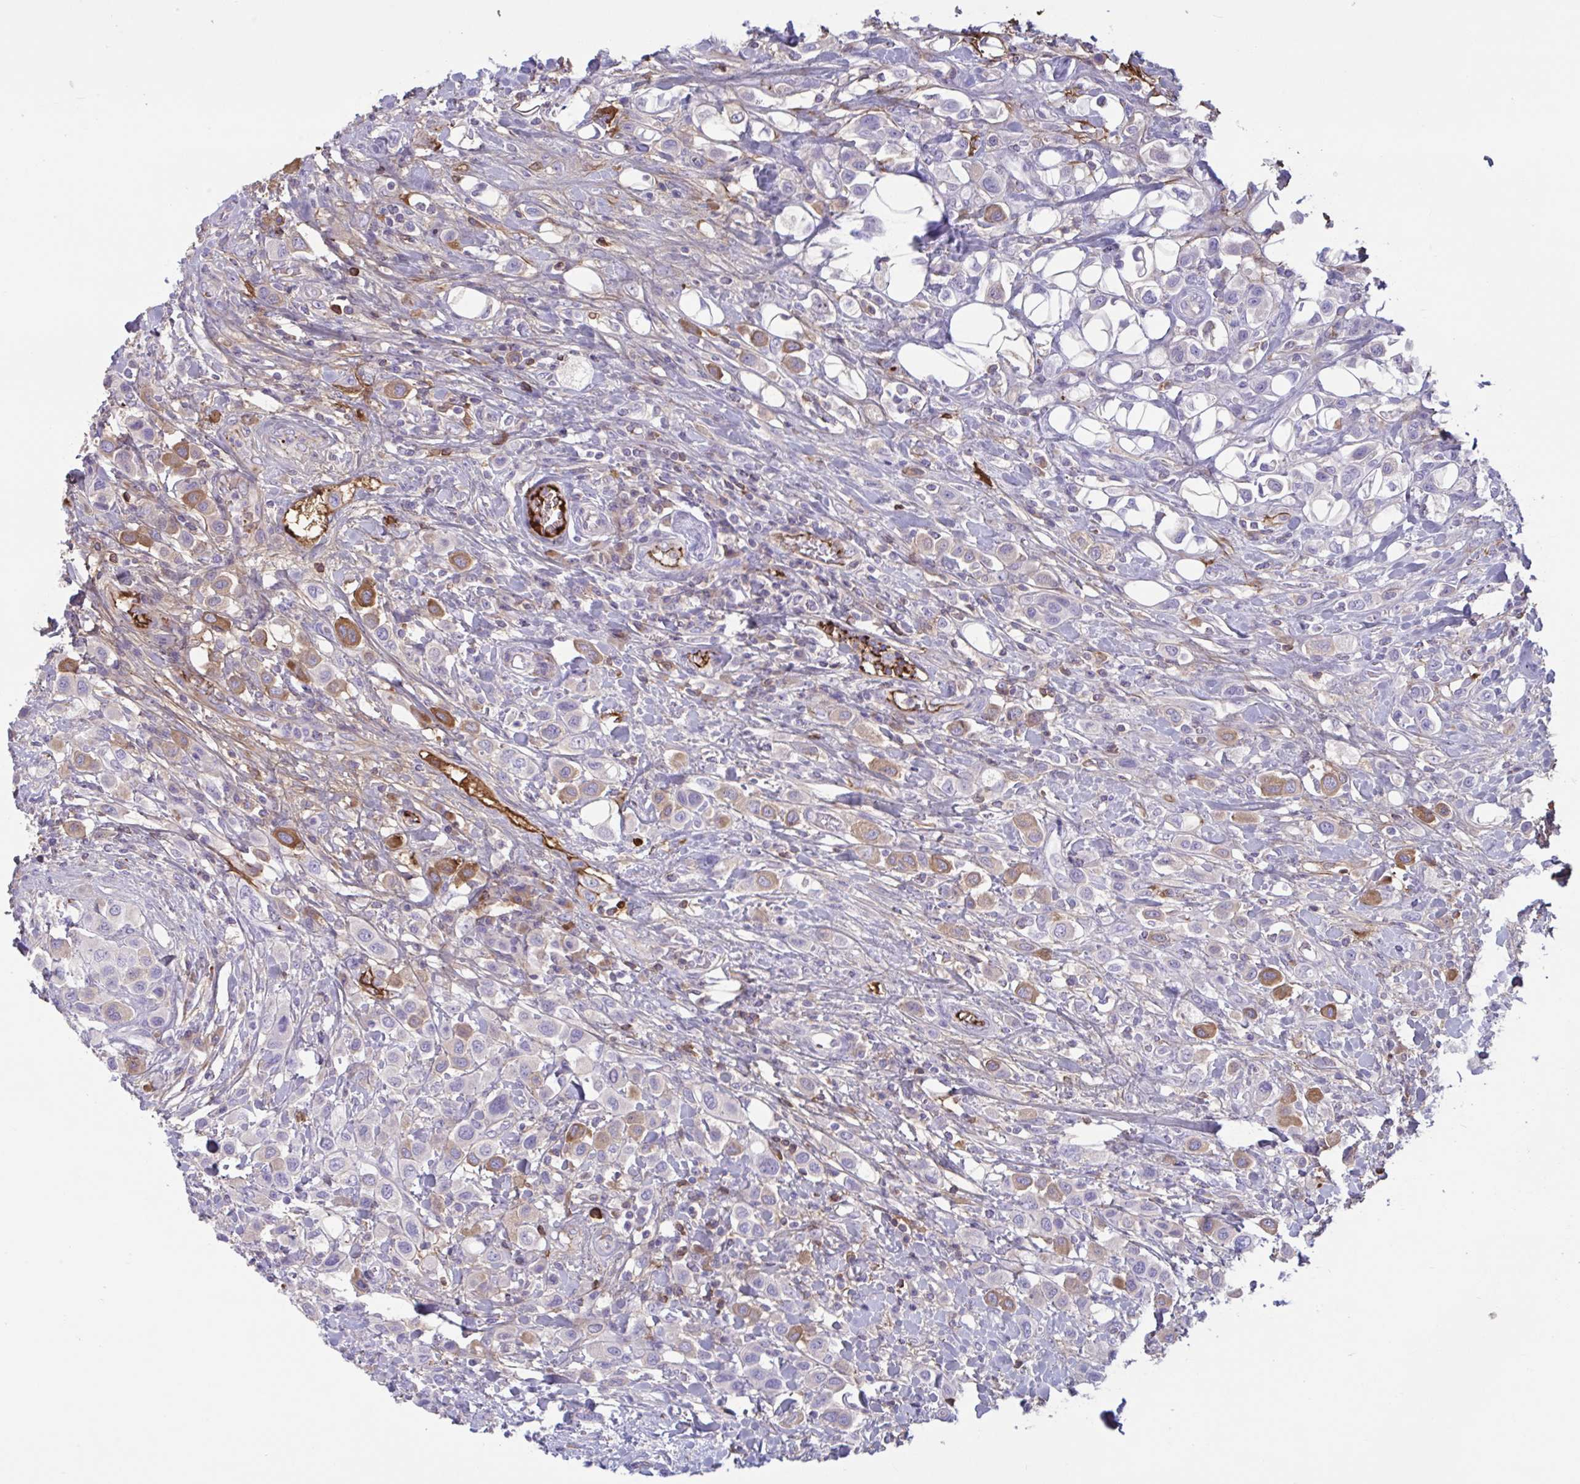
{"staining": {"intensity": "moderate", "quantity": "<25%", "location": "cytoplasmic/membranous"}, "tissue": "urothelial cancer", "cell_type": "Tumor cells", "image_type": "cancer", "snomed": [{"axis": "morphology", "description": "Urothelial carcinoma, High grade"}, {"axis": "topography", "description": "Urinary bladder"}], "caption": "IHC of urothelial carcinoma (high-grade) displays low levels of moderate cytoplasmic/membranous expression in about <25% of tumor cells.", "gene": "IL1R1", "patient": {"sex": "male", "age": 50}}